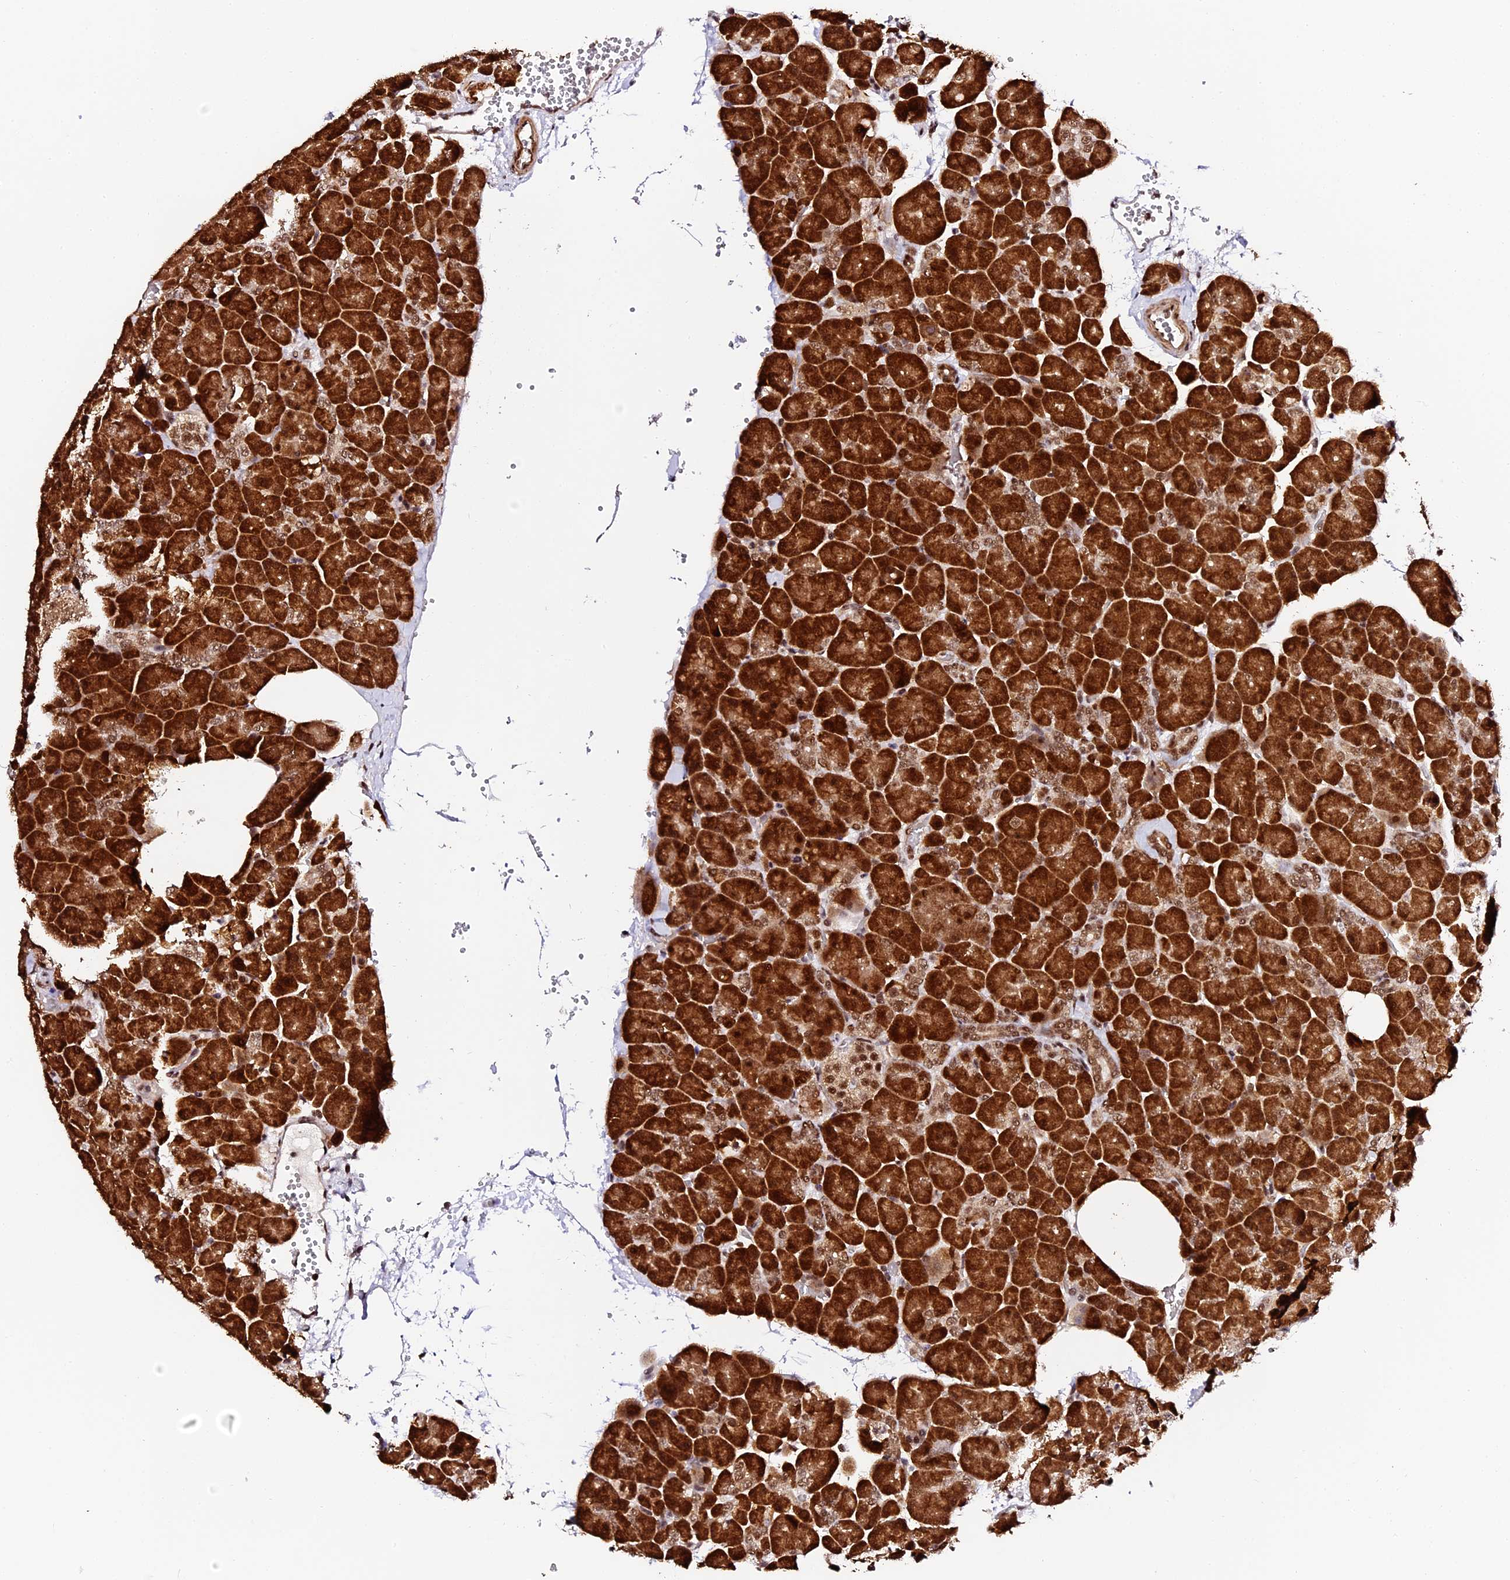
{"staining": {"intensity": "strong", "quantity": ">75%", "location": "cytoplasmic/membranous,nuclear"}, "tissue": "pancreas", "cell_type": "Exocrine glandular cells", "image_type": "normal", "snomed": [{"axis": "morphology", "description": "Normal tissue, NOS"}, {"axis": "morphology", "description": "Carcinoid, malignant, NOS"}, {"axis": "topography", "description": "Pancreas"}], "caption": "The immunohistochemical stain shows strong cytoplasmic/membranous,nuclear positivity in exocrine glandular cells of unremarkable pancreas. Immunohistochemistry stains the protein of interest in brown and the nuclei are stained blue.", "gene": "MCRS1", "patient": {"sex": "female", "age": 35}}